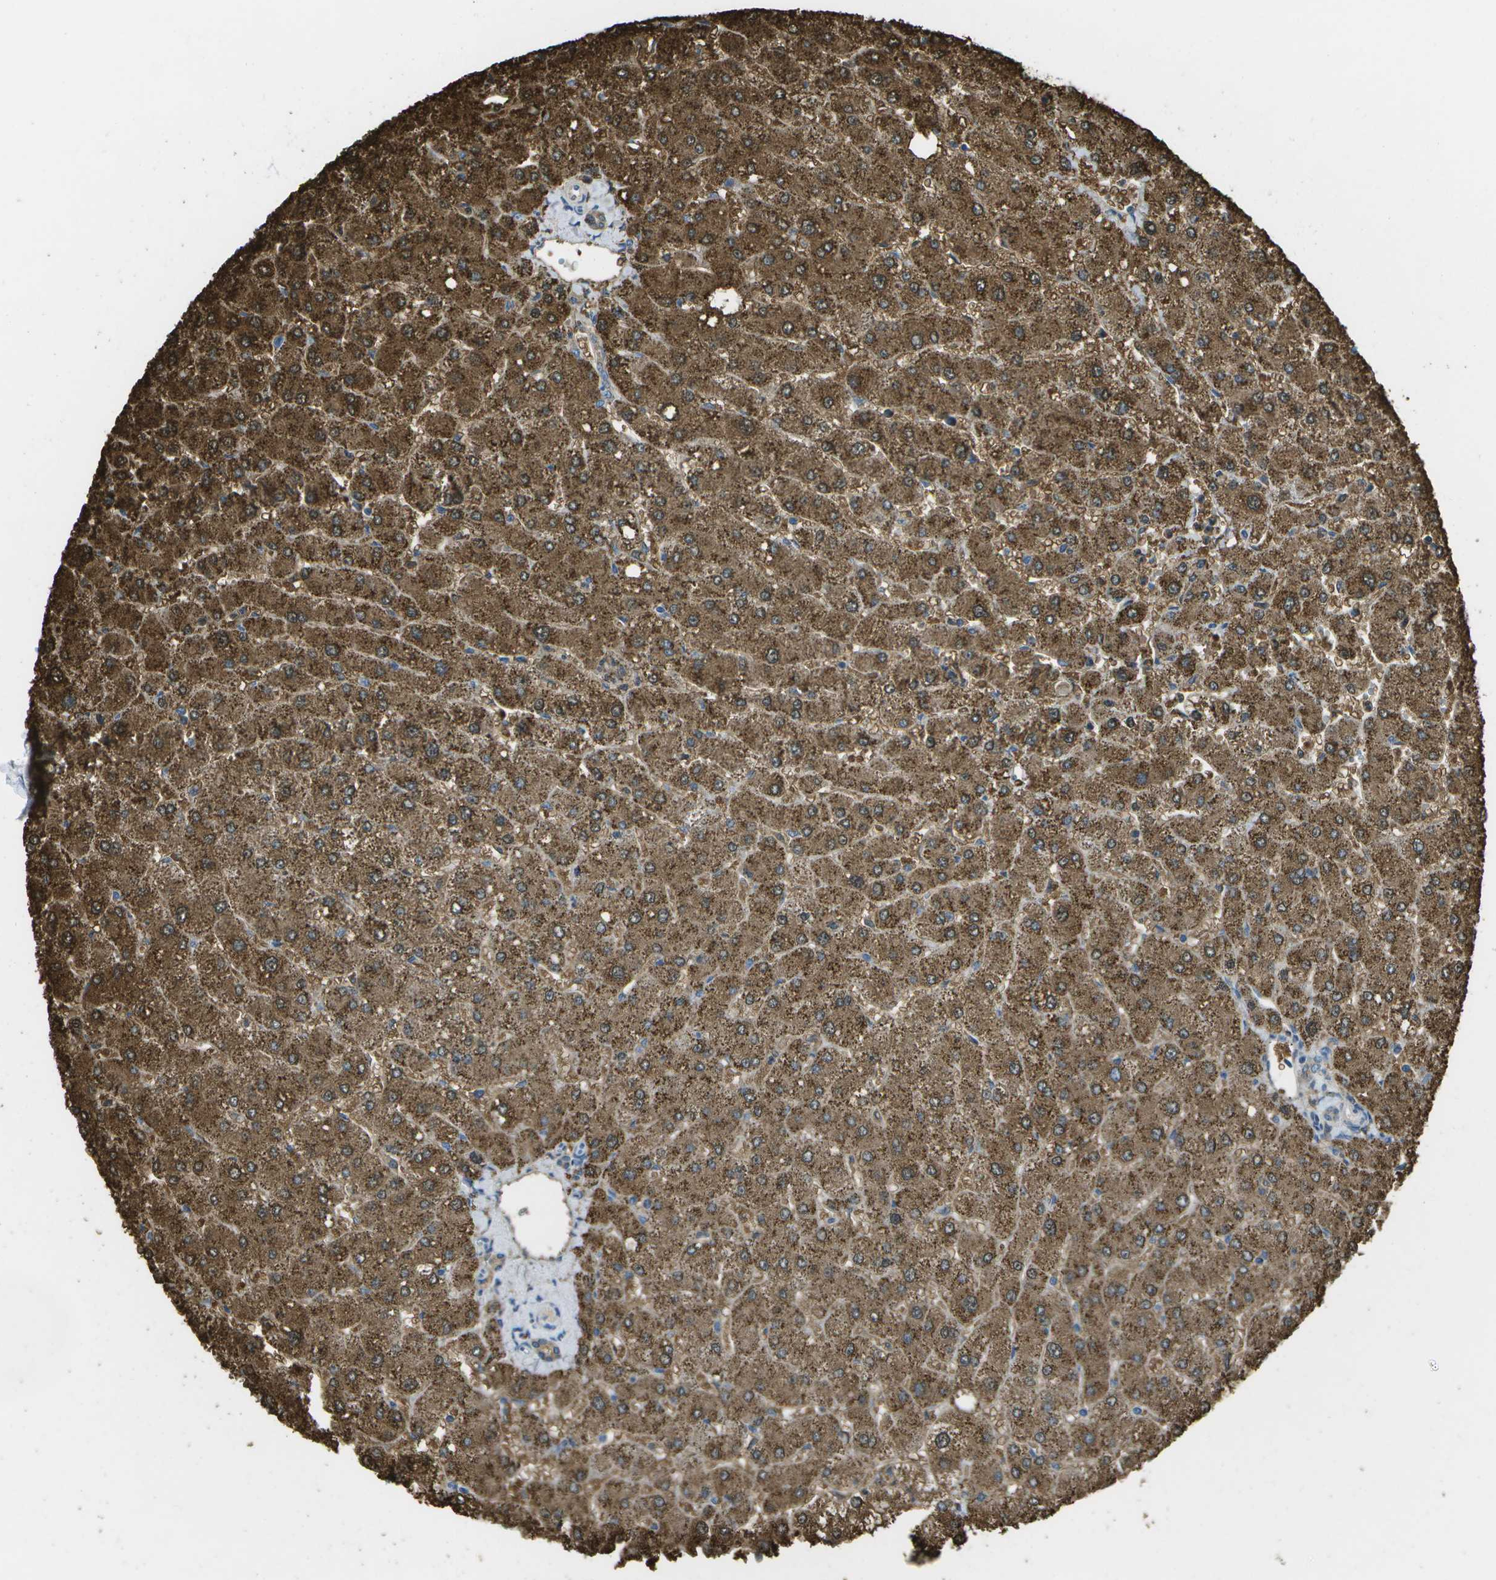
{"staining": {"intensity": "weak", "quantity": ">75%", "location": "cytoplasmic/membranous"}, "tissue": "liver", "cell_type": "Cholangiocytes", "image_type": "normal", "snomed": [{"axis": "morphology", "description": "Normal tissue, NOS"}, {"axis": "topography", "description": "Liver"}], "caption": "A low amount of weak cytoplasmic/membranous staining is identified in approximately >75% of cholangiocytes in normal liver. The protein is shown in brown color, while the nuclei are stained blue.", "gene": "CACHD1", "patient": {"sex": "male", "age": 55}}